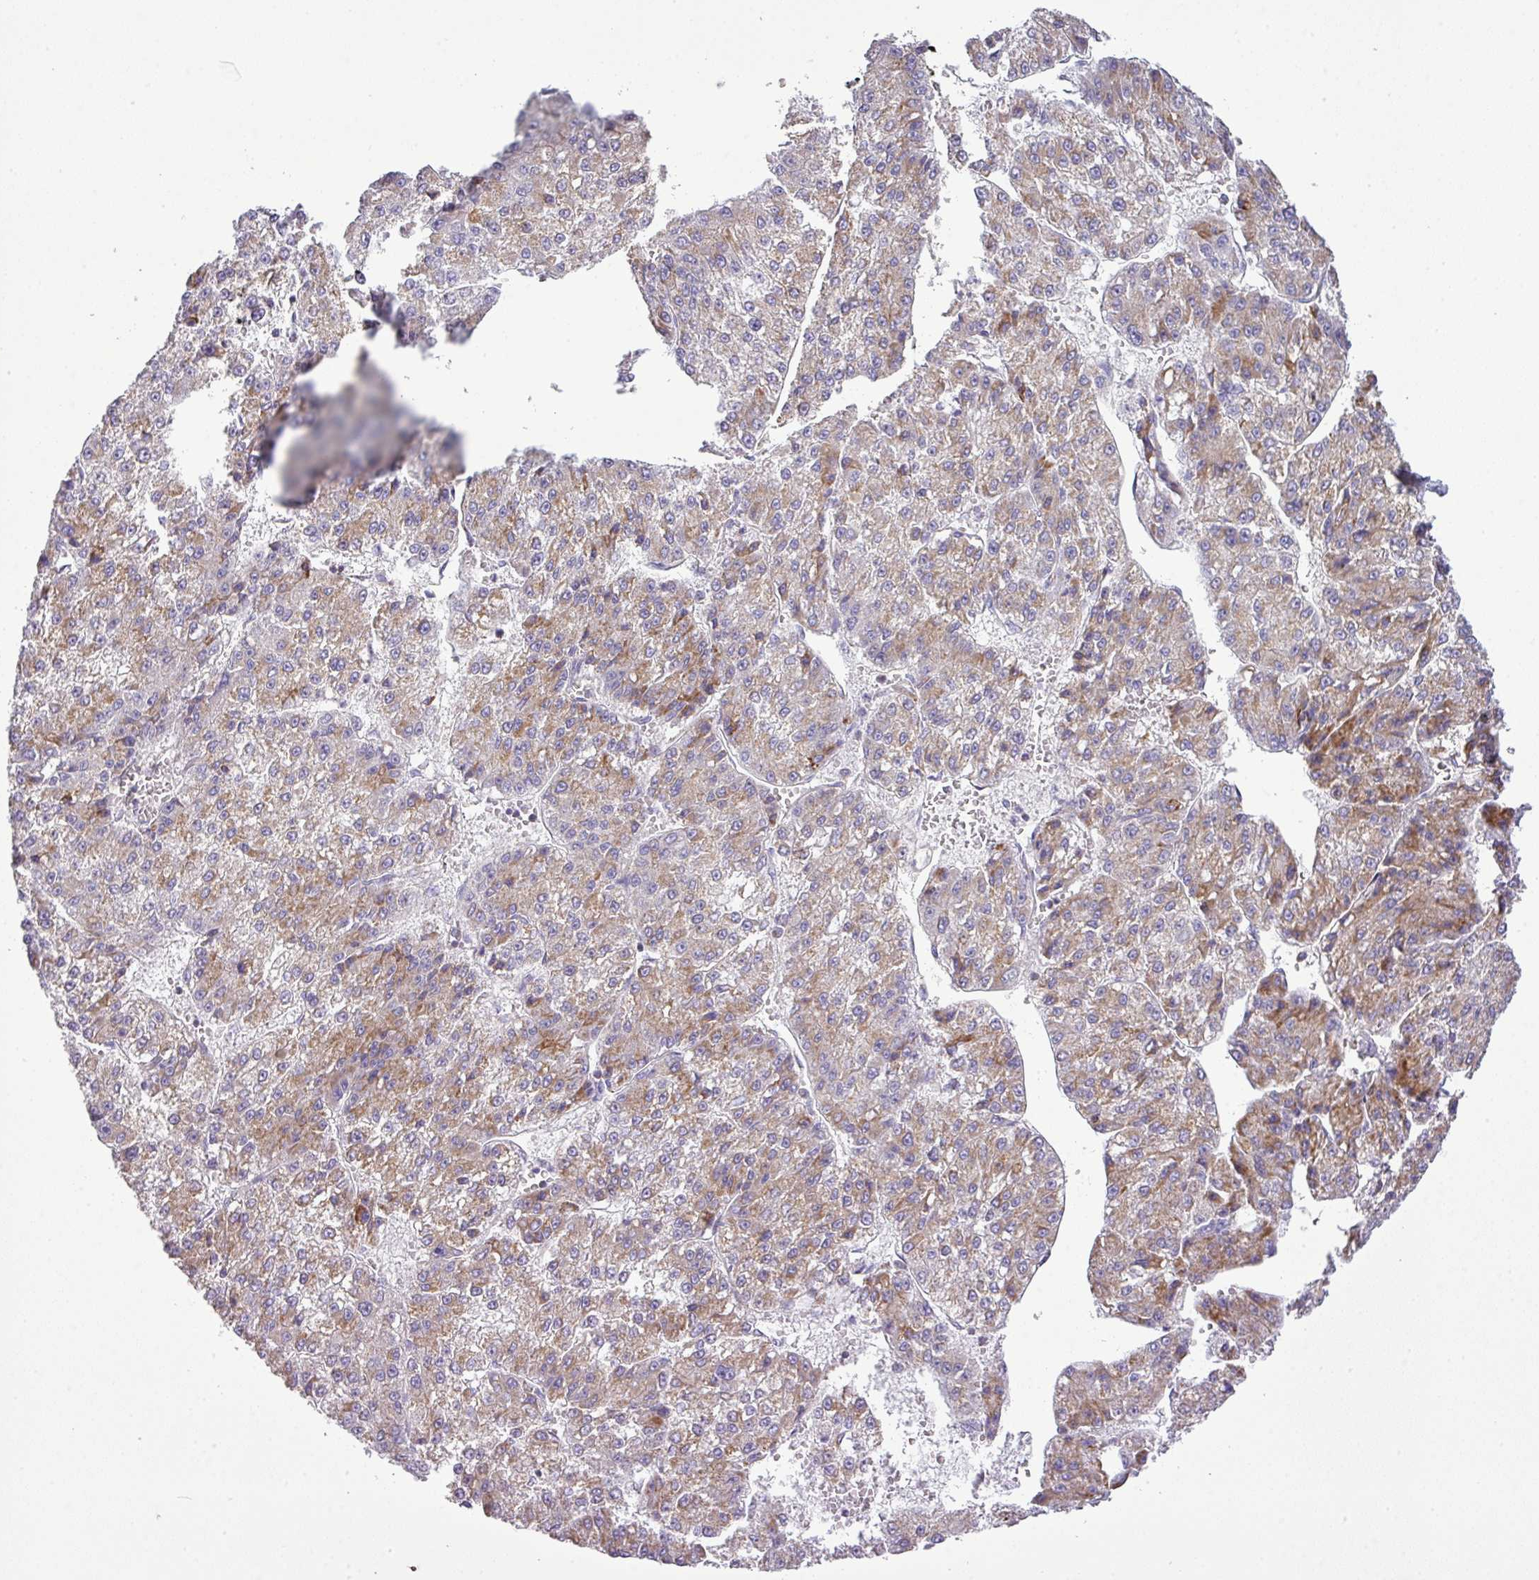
{"staining": {"intensity": "moderate", "quantity": ">75%", "location": "cytoplasmic/membranous"}, "tissue": "liver cancer", "cell_type": "Tumor cells", "image_type": "cancer", "snomed": [{"axis": "morphology", "description": "Carcinoma, Hepatocellular, NOS"}, {"axis": "topography", "description": "Liver"}], "caption": "Human liver cancer (hepatocellular carcinoma) stained with a brown dye shows moderate cytoplasmic/membranous positive positivity in approximately >75% of tumor cells.", "gene": "ZNF81", "patient": {"sex": "female", "age": 73}}